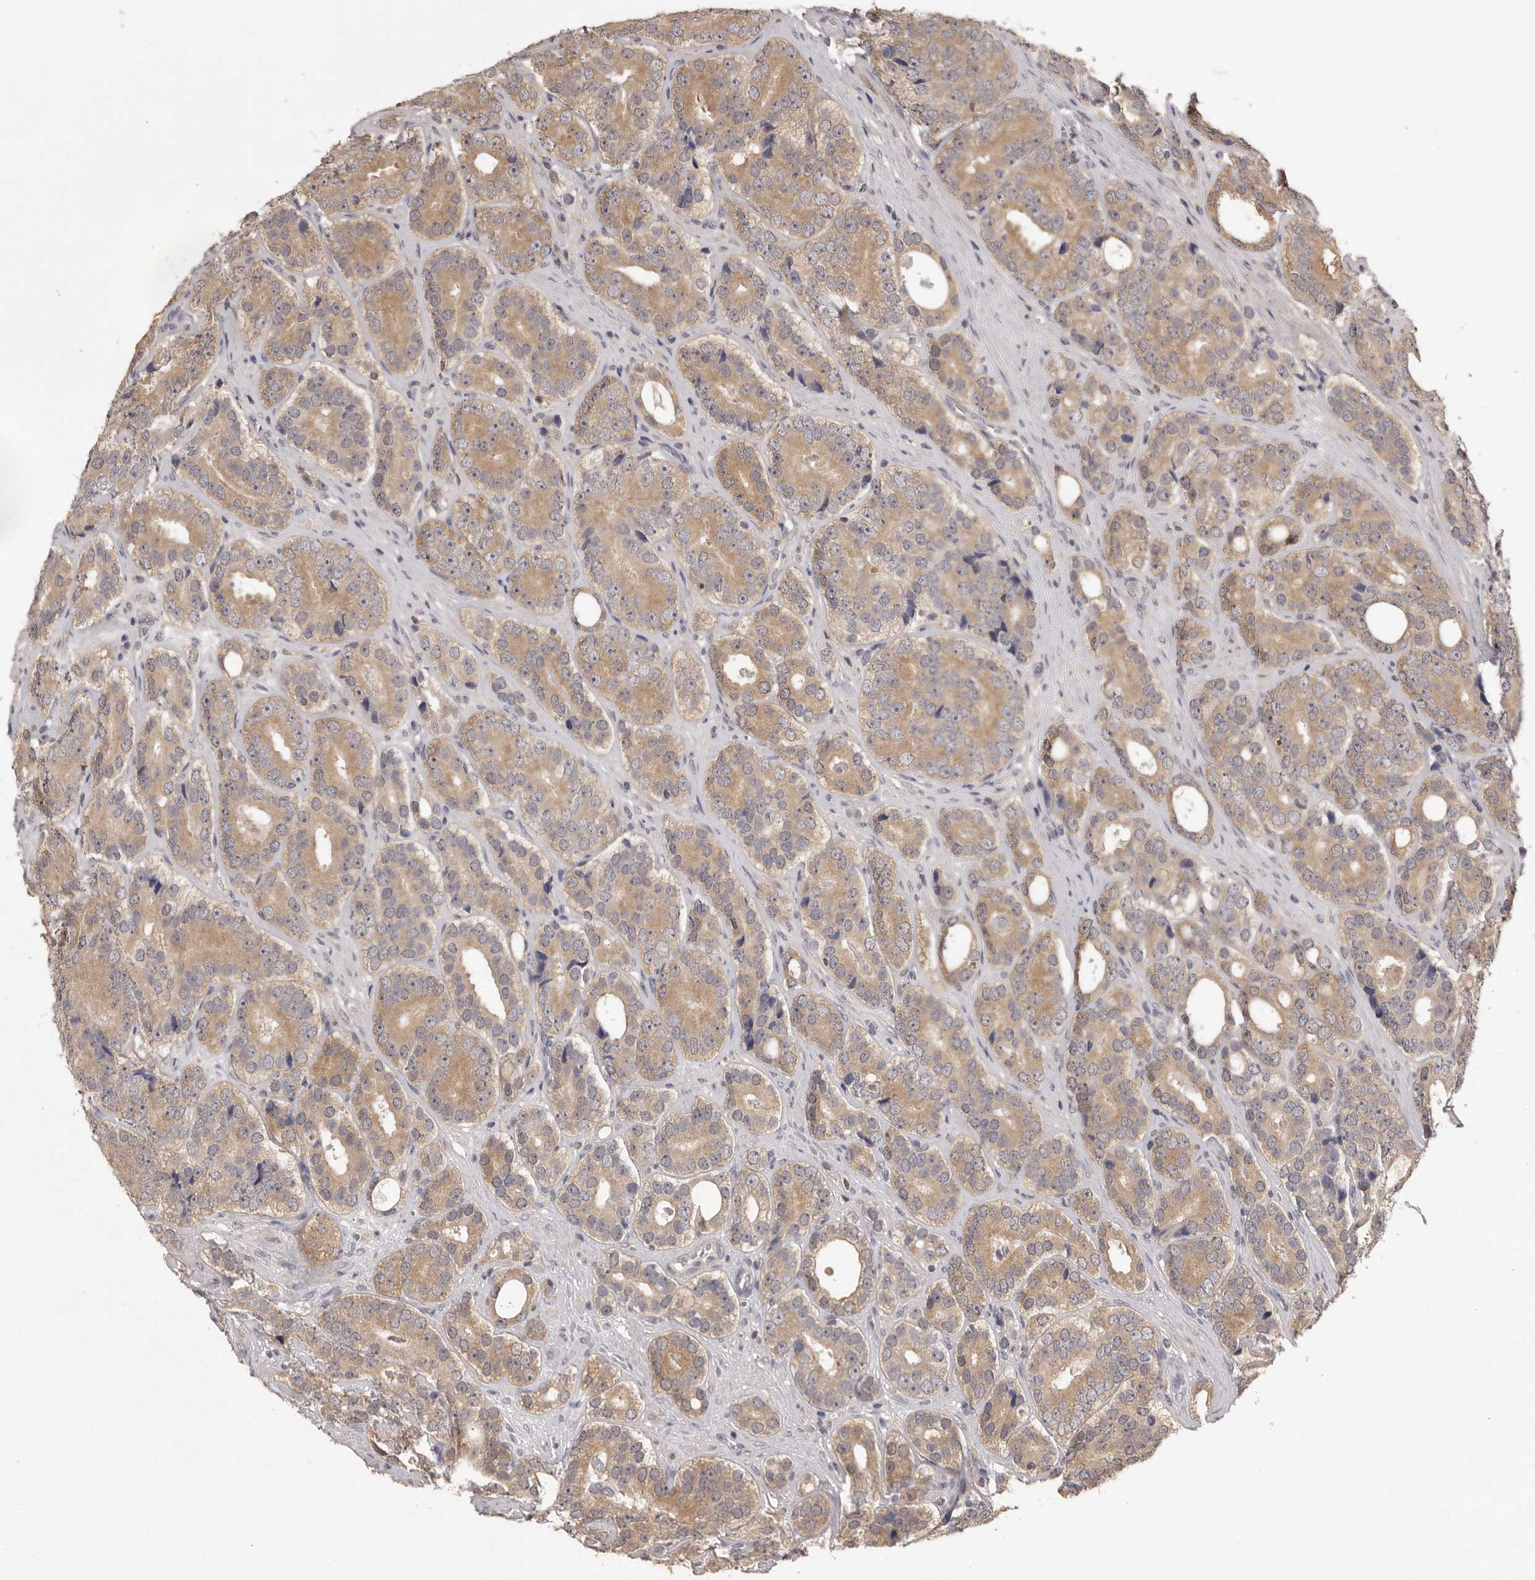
{"staining": {"intensity": "moderate", "quantity": ">75%", "location": "cytoplasmic/membranous"}, "tissue": "prostate cancer", "cell_type": "Tumor cells", "image_type": "cancer", "snomed": [{"axis": "morphology", "description": "Adenocarcinoma, High grade"}, {"axis": "topography", "description": "Prostate"}], "caption": "A brown stain highlights moderate cytoplasmic/membranous expression of a protein in prostate cancer tumor cells.", "gene": "MDH1", "patient": {"sex": "male", "age": 56}}